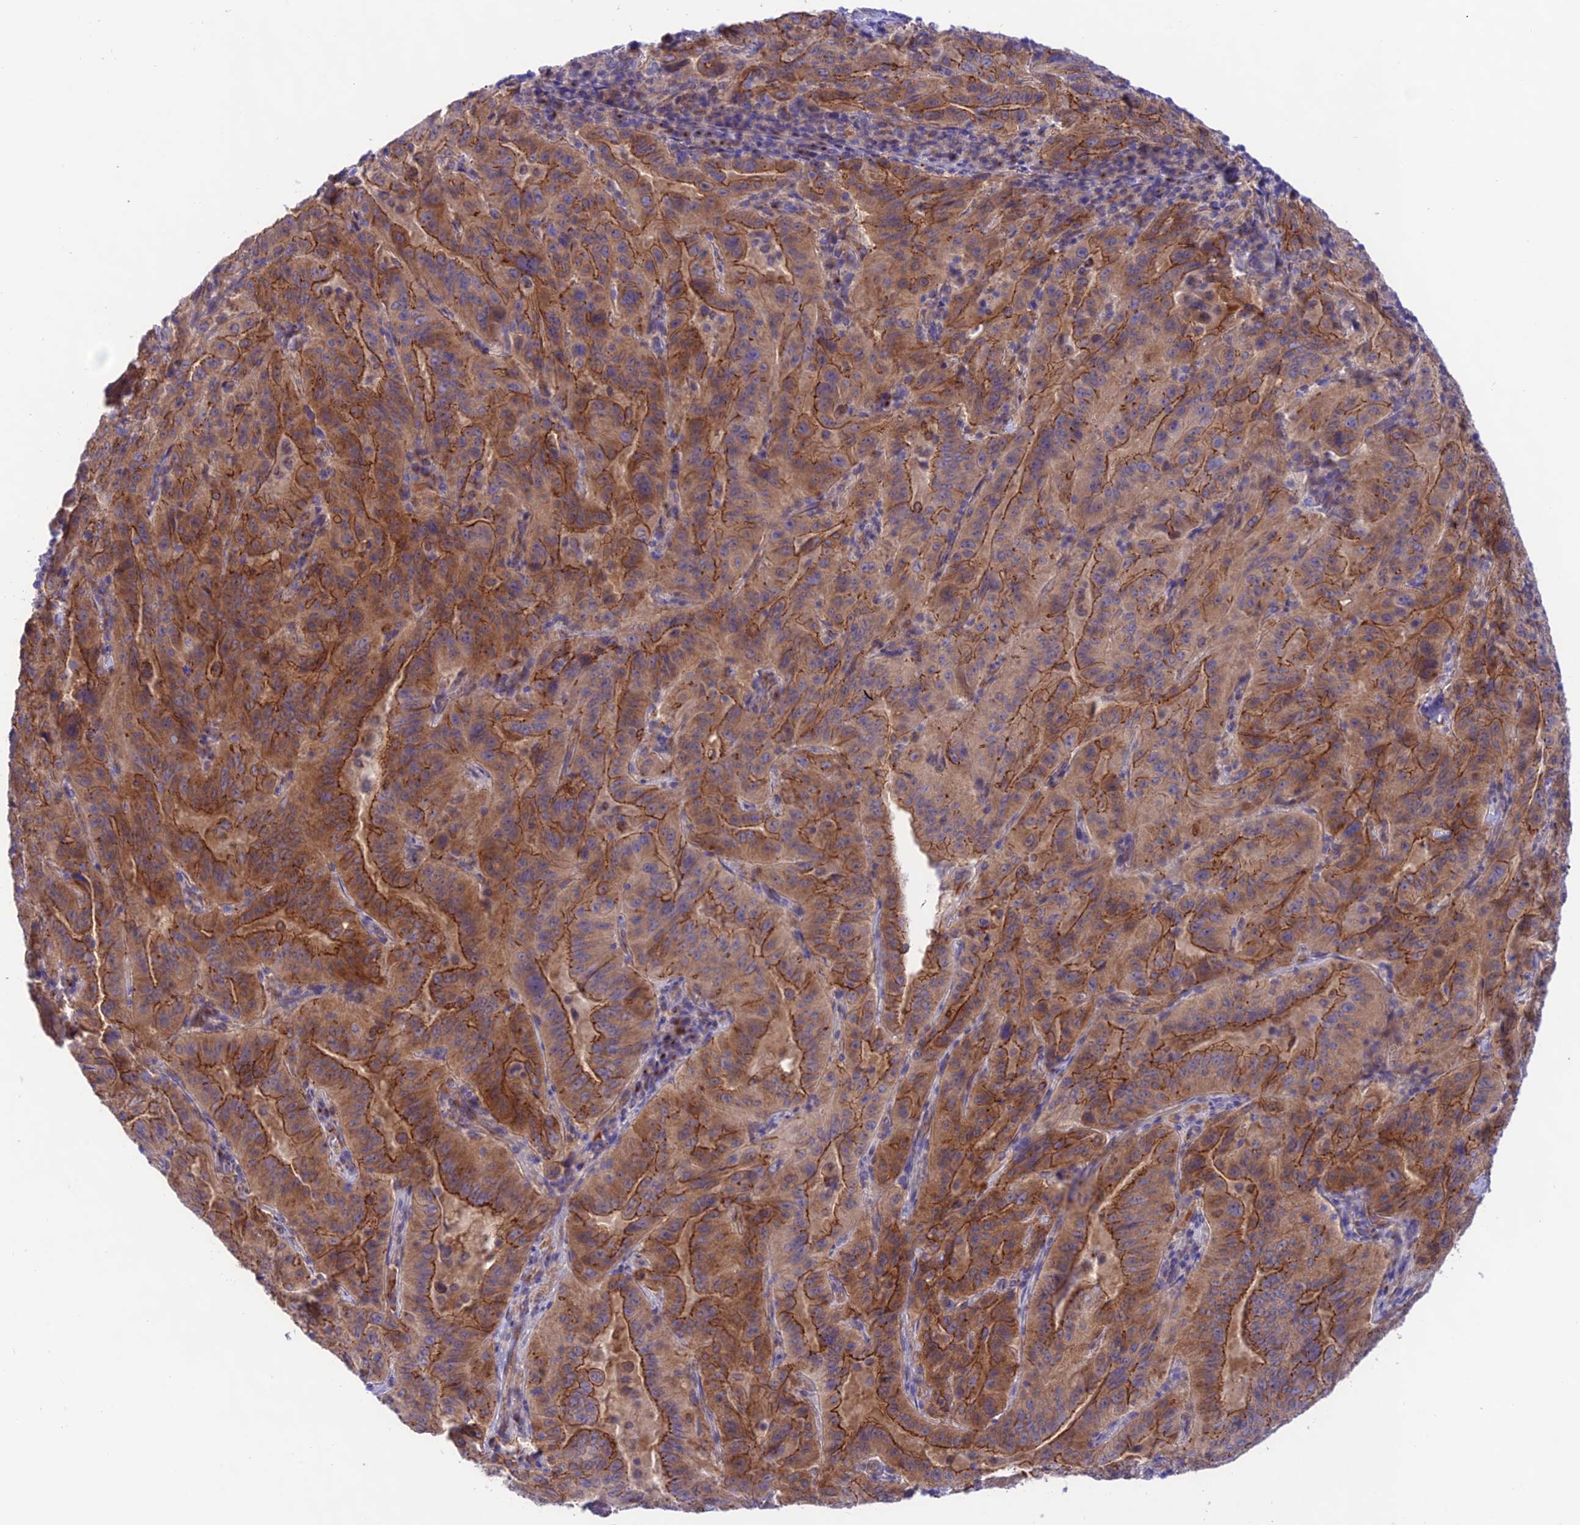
{"staining": {"intensity": "strong", "quantity": ">75%", "location": "cytoplasmic/membranous"}, "tissue": "pancreatic cancer", "cell_type": "Tumor cells", "image_type": "cancer", "snomed": [{"axis": "morphology", "description": "Adenocarcinoma, NOS"}, {"axis": "topography", "description": "Pancreas"}], "caption": "Protein staining by immunohistochemistry (IHC) displays strong cytoplasmic/membranous expression in approximately >75% of tumor cells in pancreatic cancer (adenocarcinoma). The protein of interest is shown in brown color, while the nuclei are stained blue.", "gene": "LACTB2", "patient": {"sex": "male", "age": 63}}